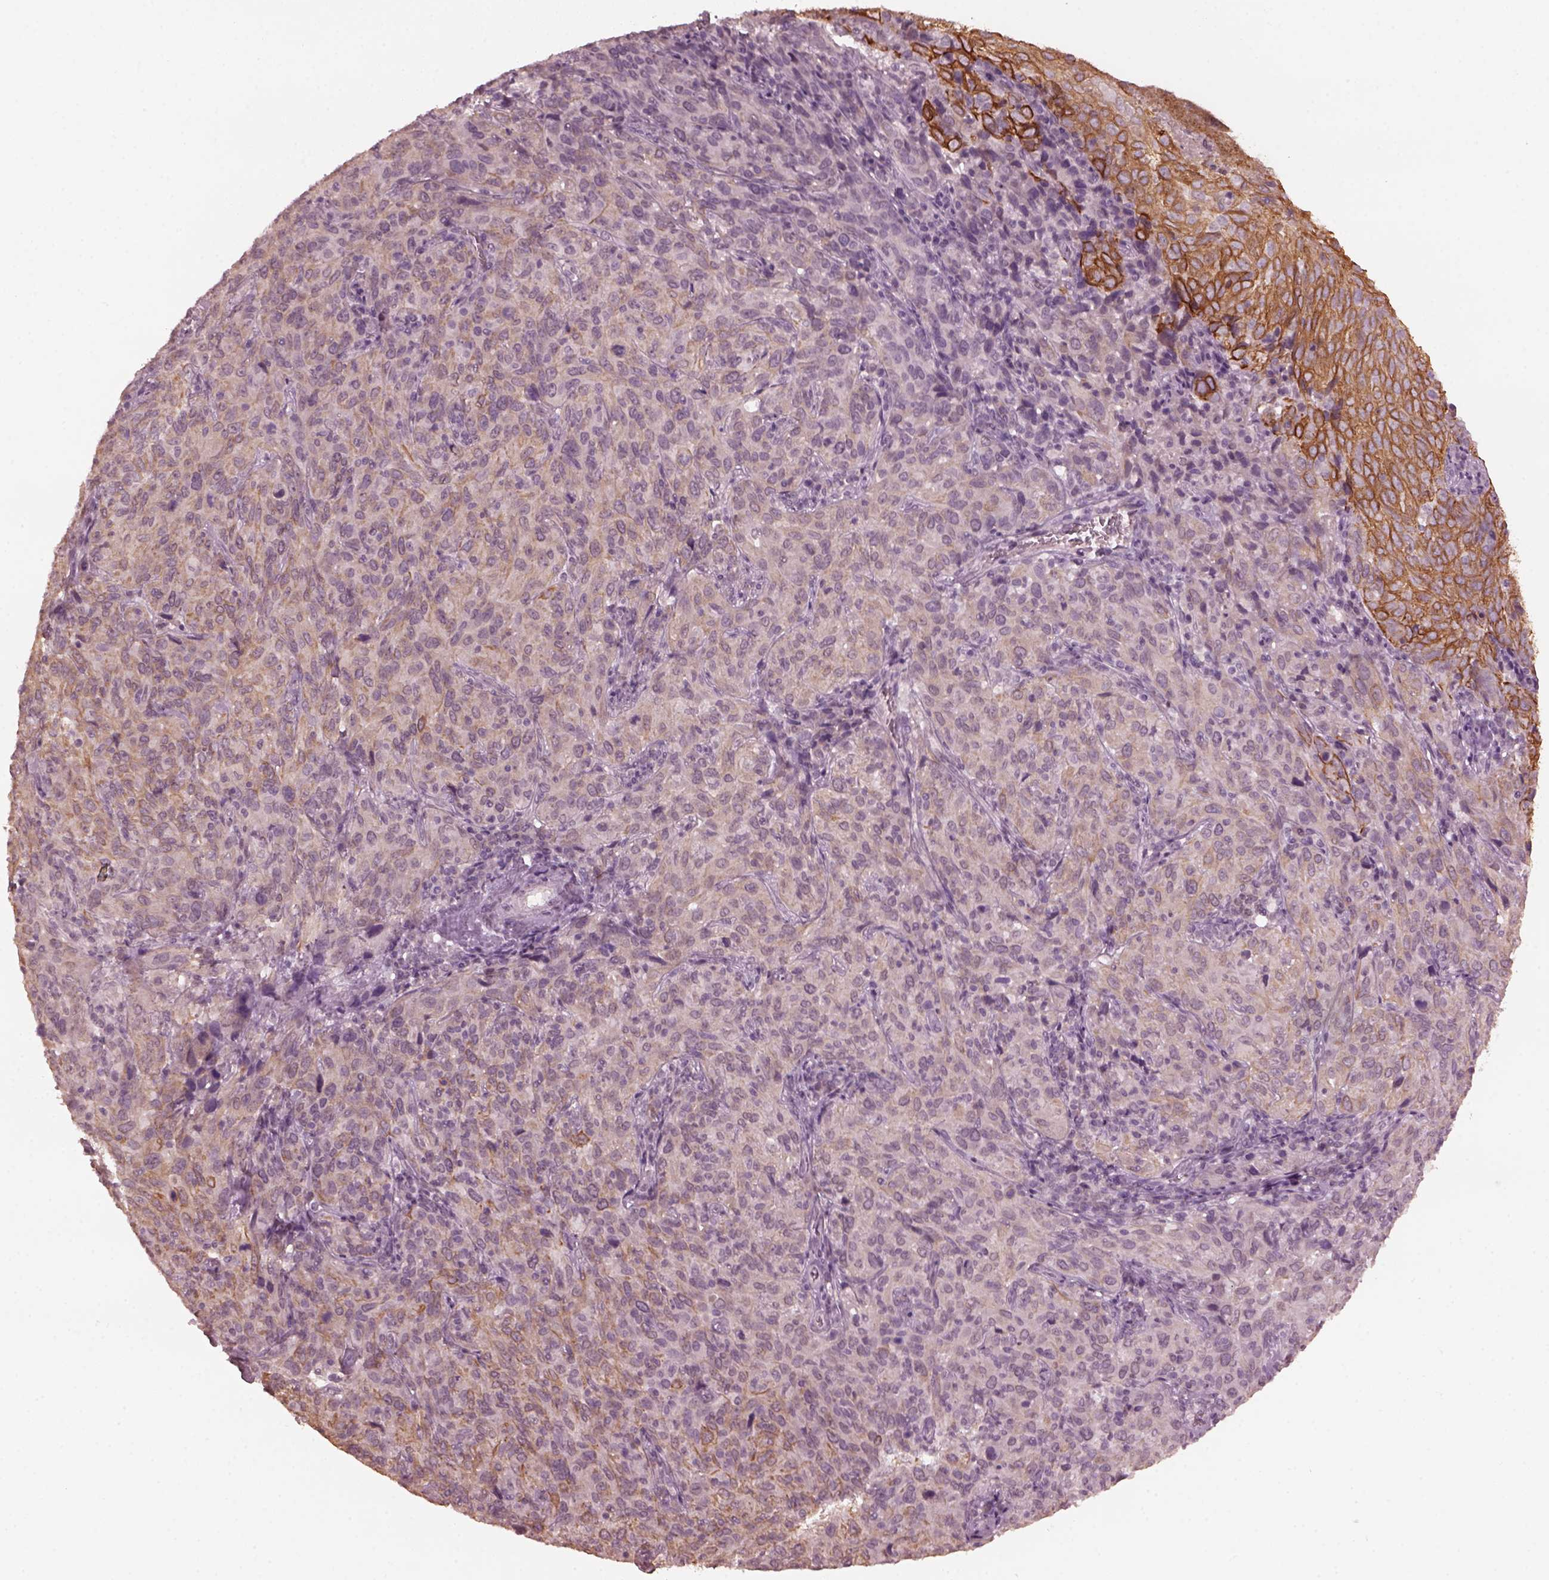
{"staining": {"intensity": "strong", "quantity": ">75%", "location": "cytoplasmic/membranous"}, "tissue": "cervical cancer", "cell_type": "Tumor cells", "image_type": "cancer", "snomed": [{"axis": "morphology", "description": "Squamous cell carcinoma, NOS"}, {"axis": "topography", "description": "Cervix"}], "caption": "IHC photomicrograph of neoplastic tissue: human cervical squamous cell carcinoma stained using immunohistochemistry reveals high levels of strong protein expression localized specifically in the cytoplasmic/membranous of tumor cells, appearing as a cytoplasmic/membranous brown color.", "gene": "KRT79", "patient": {"sex": "female", "age": 51}}